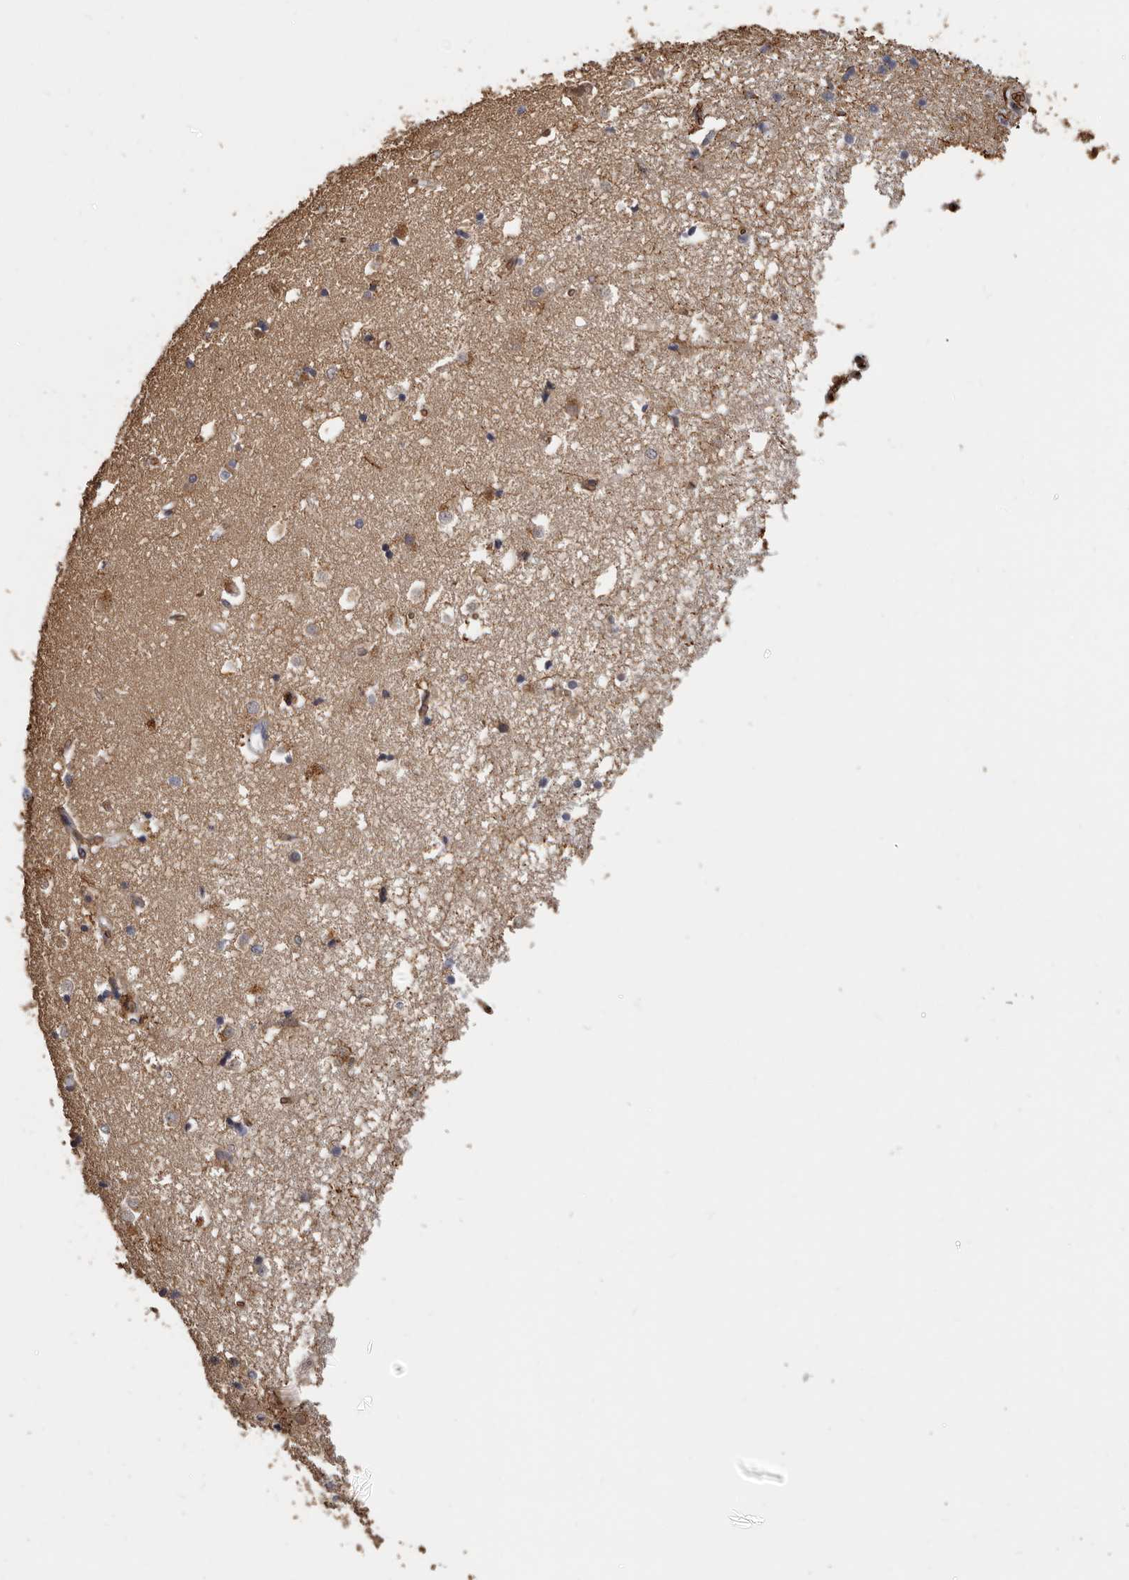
{"staining": {"intensity": "moderate", "quantity": "<25%", "location": "cytoplasmic/membranous"}, "tissue": "caudate", "cell_type": "Glial cells", "image_type": "normal", "snomed": [{"axis": "morphology", "description": "Normal tissue, NOS"}, {"axis": "topography", "description": "Lateral ventricle wall"}], "caption": "Protein expression by immunohistochemistry exhibits moderate cytoplasmic/membranous staining in about <25% of glial cells in normal caudate.", "gene": "ENTREP1", "patient": {"sex": "male", "age": 45}}